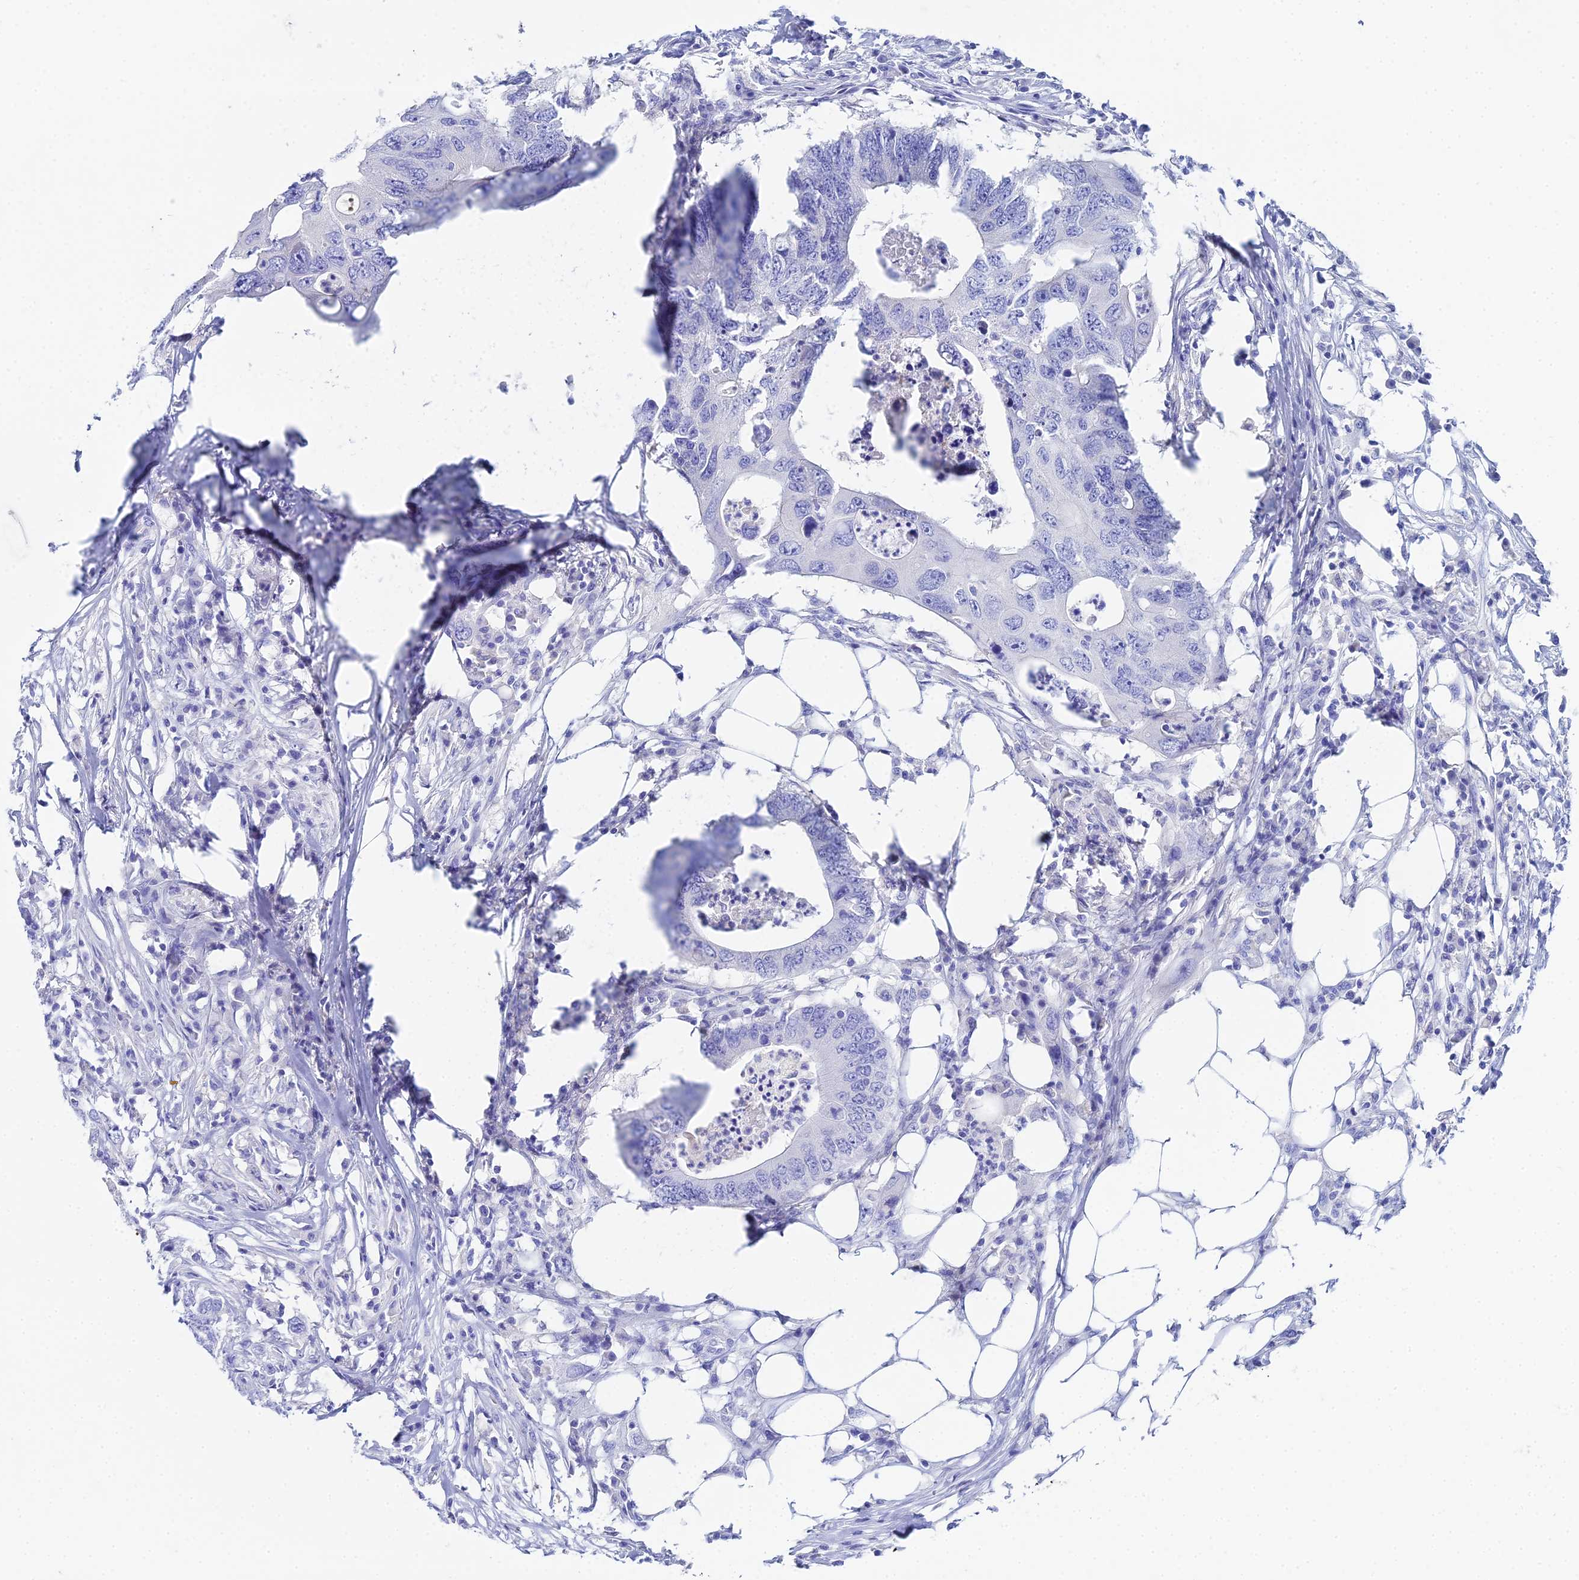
{"staining": {"intensity": "negative", "quantity": "none", "location": "none"}, "tissue": "colorectal cancer", "cell_type": "Tumor cells", "image_type": "cancer", "snomed": [{"axis": "morphology", "description": "Adenocarcinoma, NOS"}, {"axis": "topography", "description": "Colon"}], "caption": "Immunohistochemical staining of colorectal cancer (adenocarcinoma) exhibits no significant positivity in tumor cells. Nuclei are stained in blue.", "gene": "CELA3A", "patient": {"sex": "male", "age": 71}}